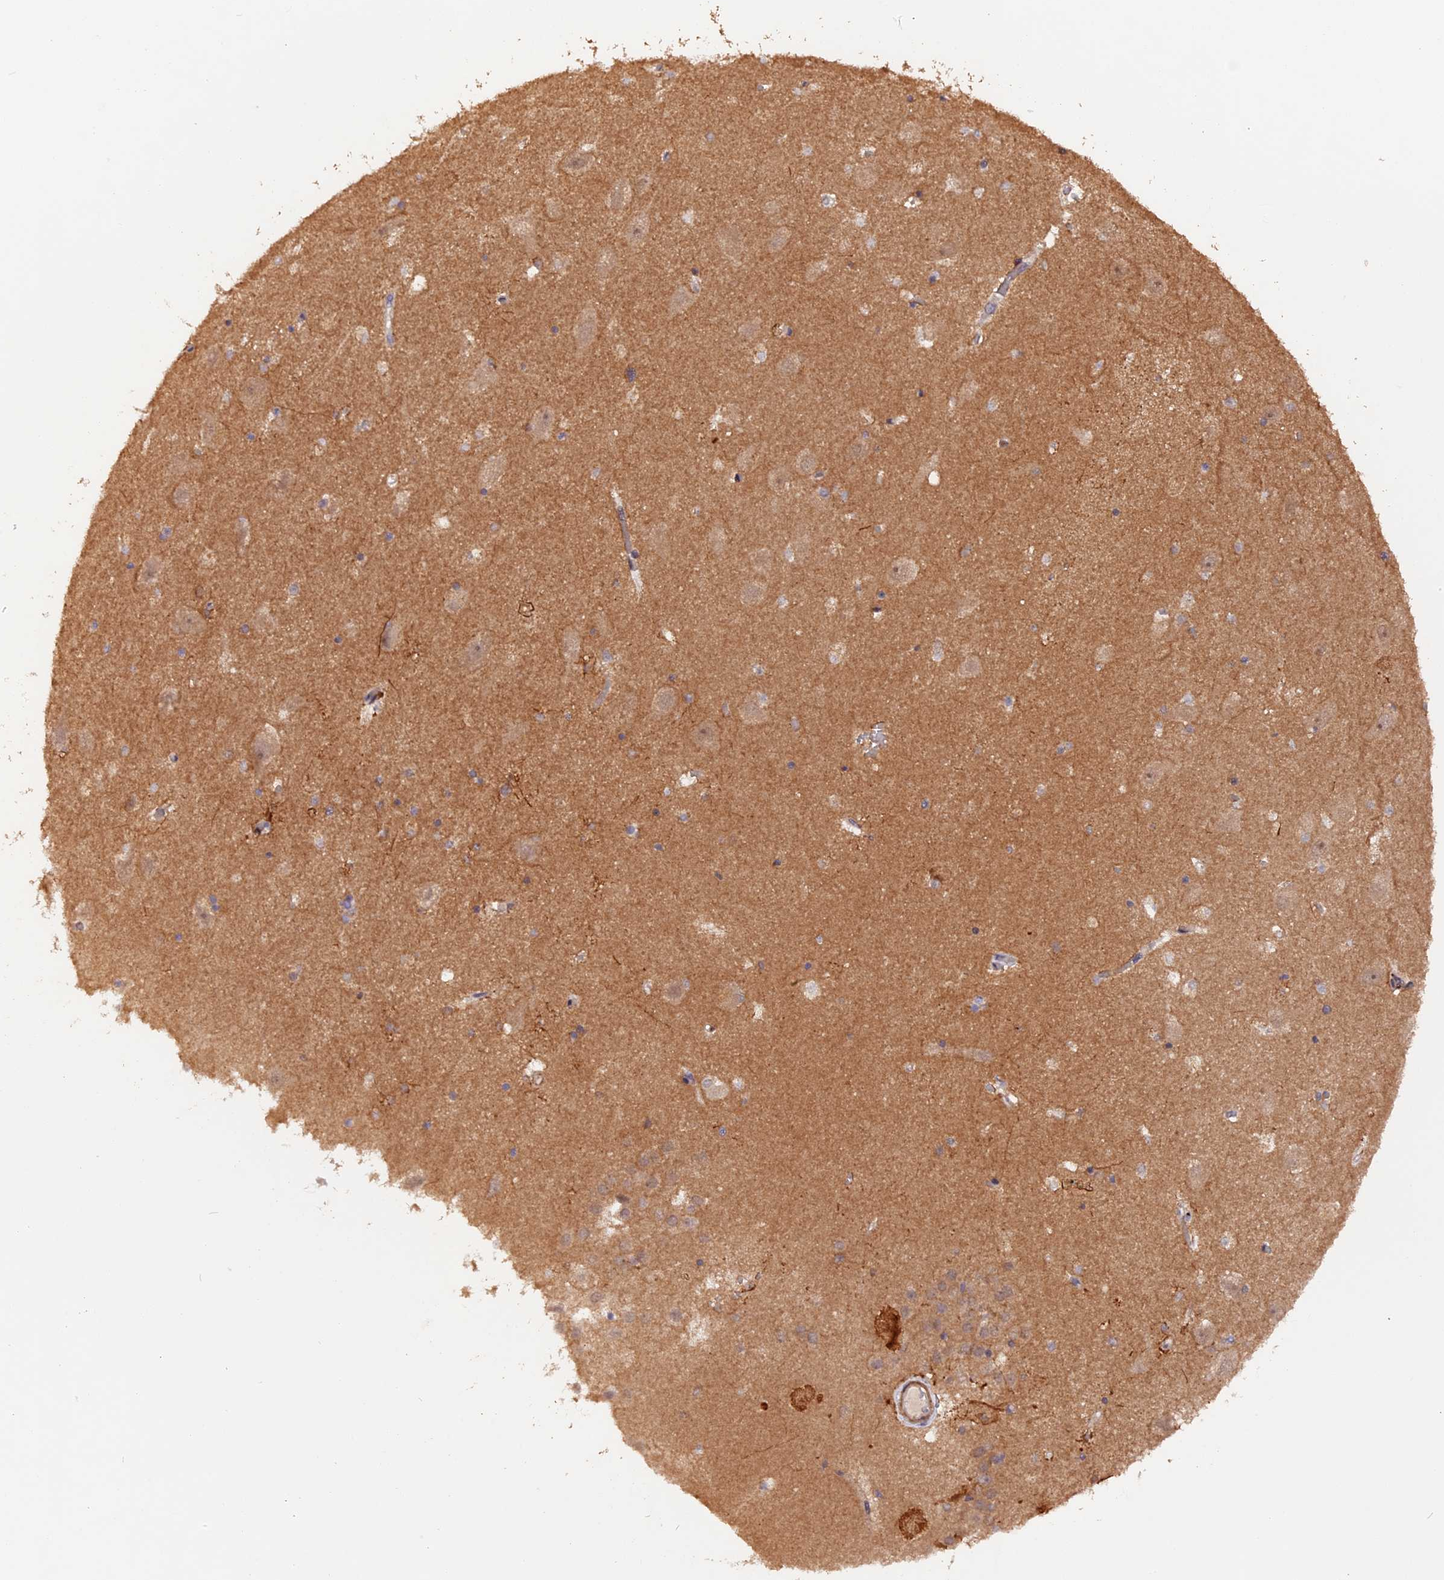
{"staining": {"intensity": "negative", "quantity": "none", "location": "none"}, "tissue": "hippocampus", "cell_type": "Glial cells", "image_type": "normal", "snomed": [{"axis": "morphology", "description": "Normal tissue, NOS"}, {"axis": "topography", "description": "Hippocampus"}], "caption": "The histopathology image shows no significant staining in glial cells of hippocampus.", "gene": "GNB5", "patient": {"sex": "female", "age": 52}}